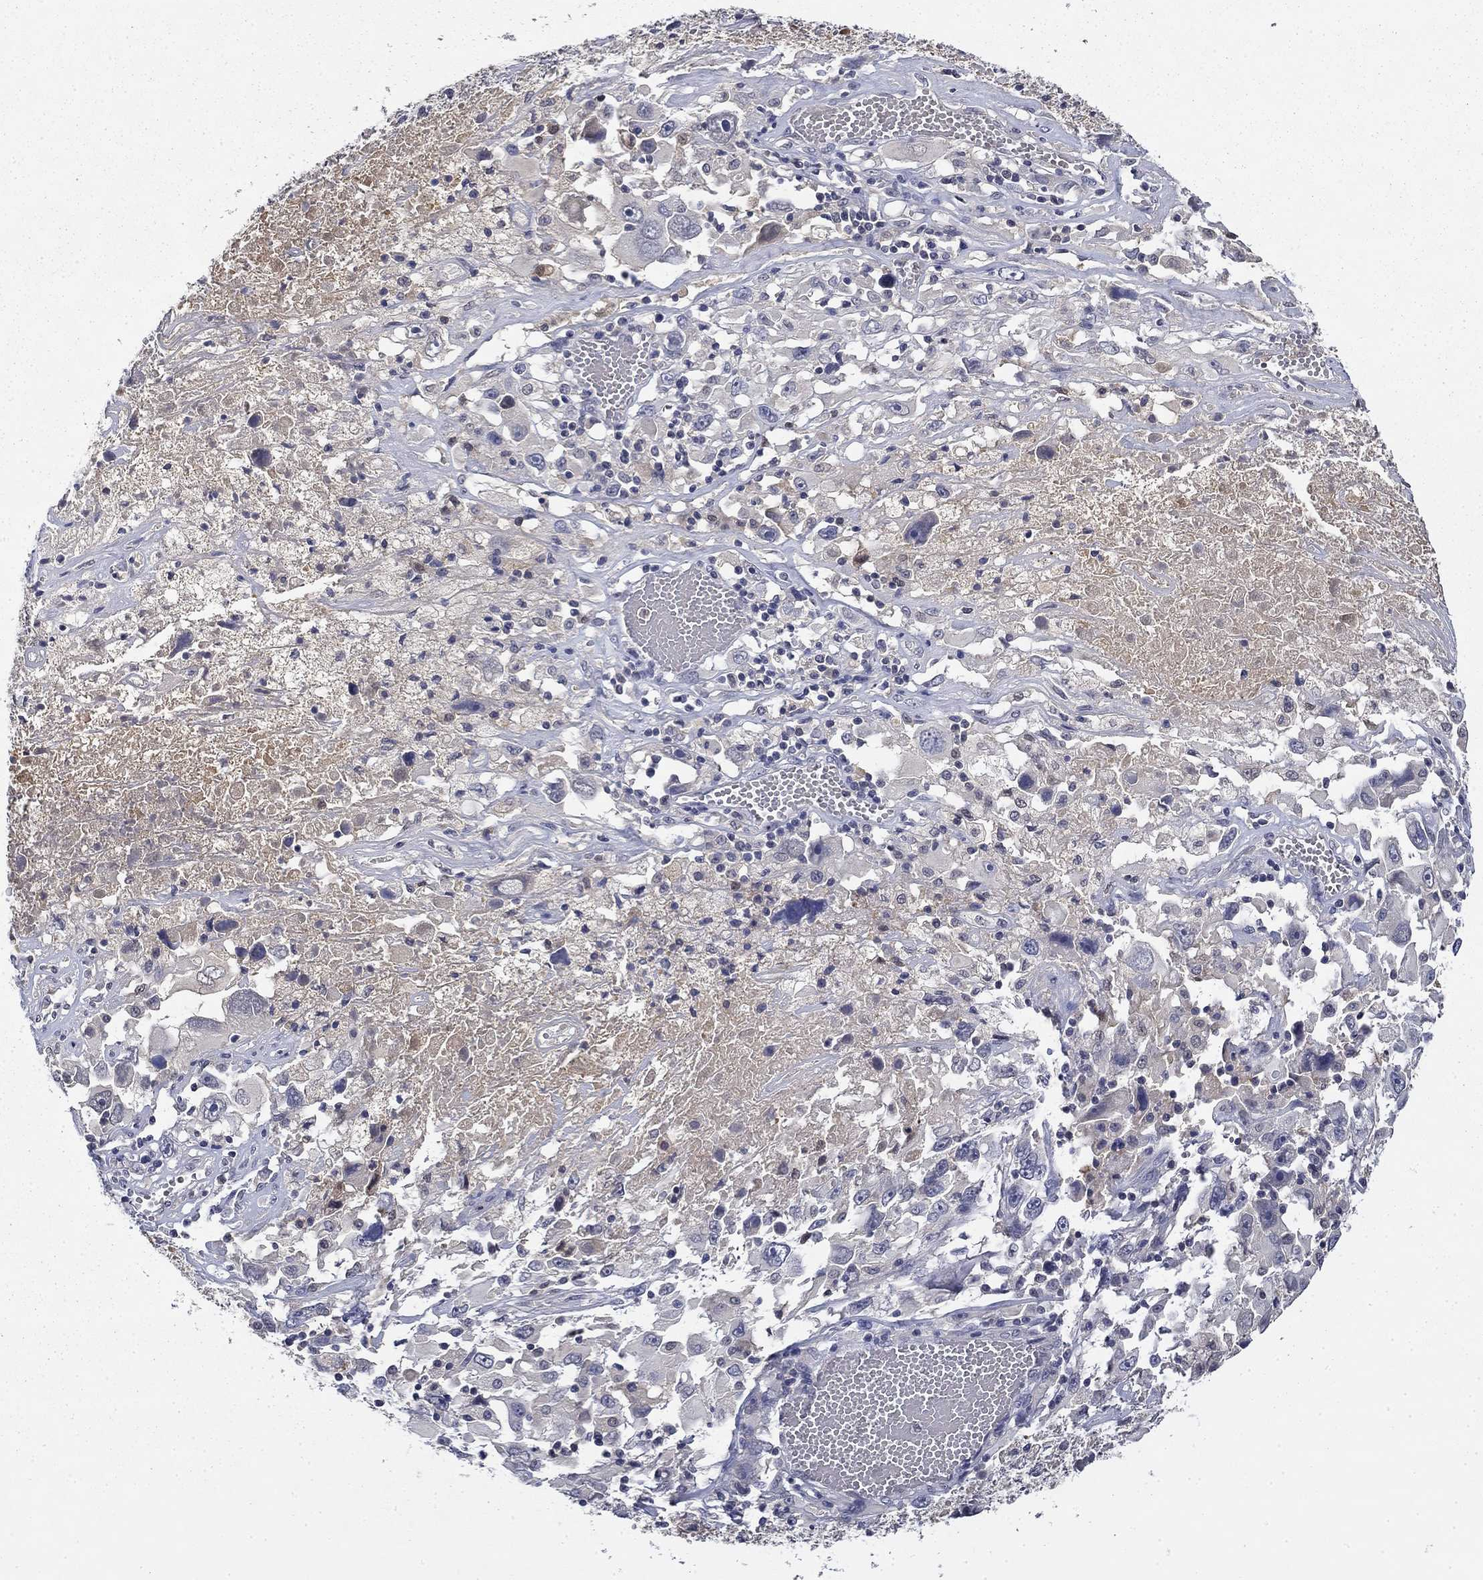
{"staining": {"intensity": "negative", "quantity": "none", "location": "none"}, "tissue": "melanoma", "cell_type": "Tumor cells", "image_type": "cancer", "snomed": [{"axis": "morphology", "description": "Malignant melanoma, Metastatic site"}, {"axis": "topography", "description": "Soft tissue"}], "caption": "This is a image of immunohistochemistry staining of melanoma, which shows no expression in tumor cells.", "gene": "DDTL", "patient": {"sex": "male", "age": 50}}